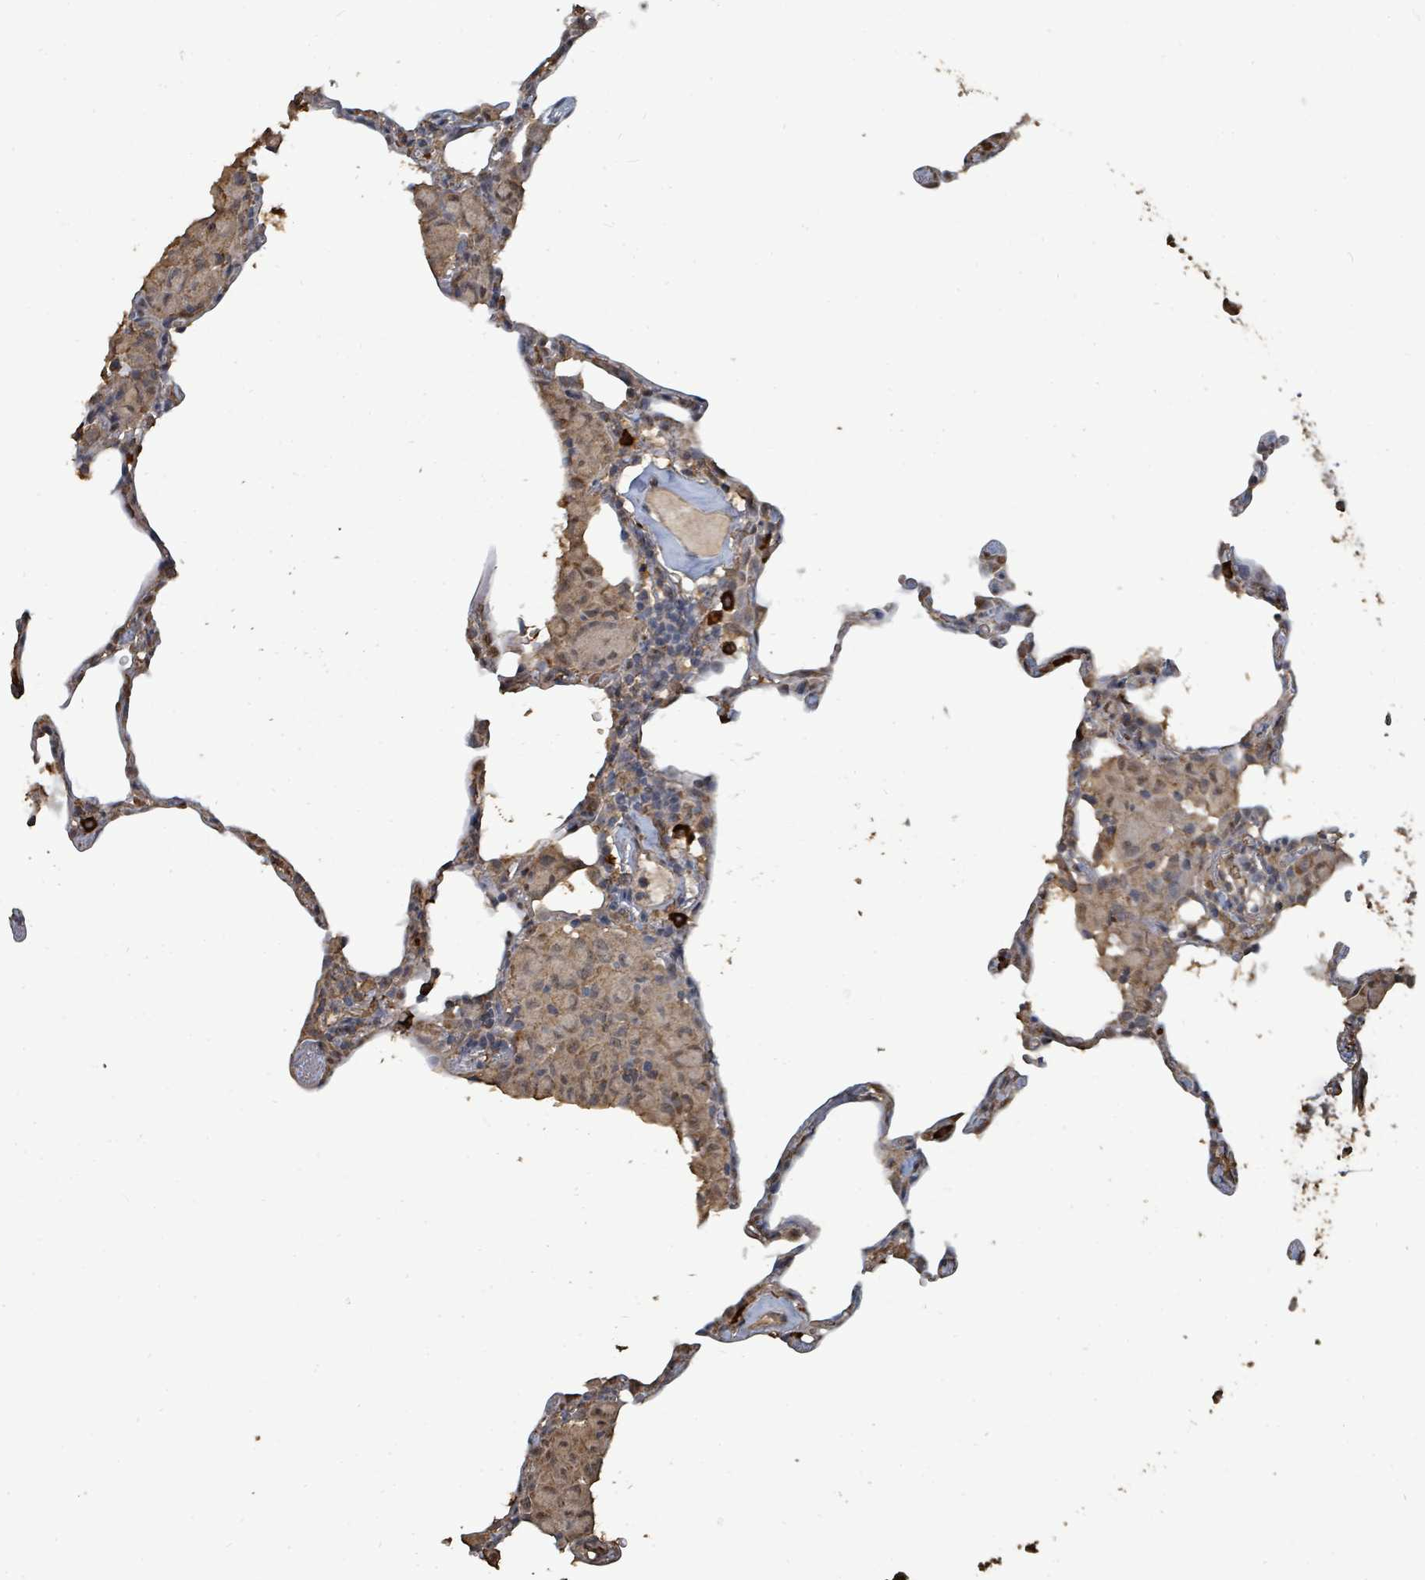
{"staining": {"intensity": "strong", "quantity": "<25%", "location": "cytoplasmic/membranous"}, "tissue": "lung", "cell_type": "Alveolar cells", "image_type": "normal", "snomed": [{"axis": "morphology", "description": "Normal tissue, NOS"}, {"axis": "topography", "description": "Lung"}], "caption": "A medium amount of strong cytoplasmic/membranous staining is present in approximately <25% of alveolar cells in unremarkable lung.", "gene": "C6orf52", "patient": {"sex": "female", "age": 57}}